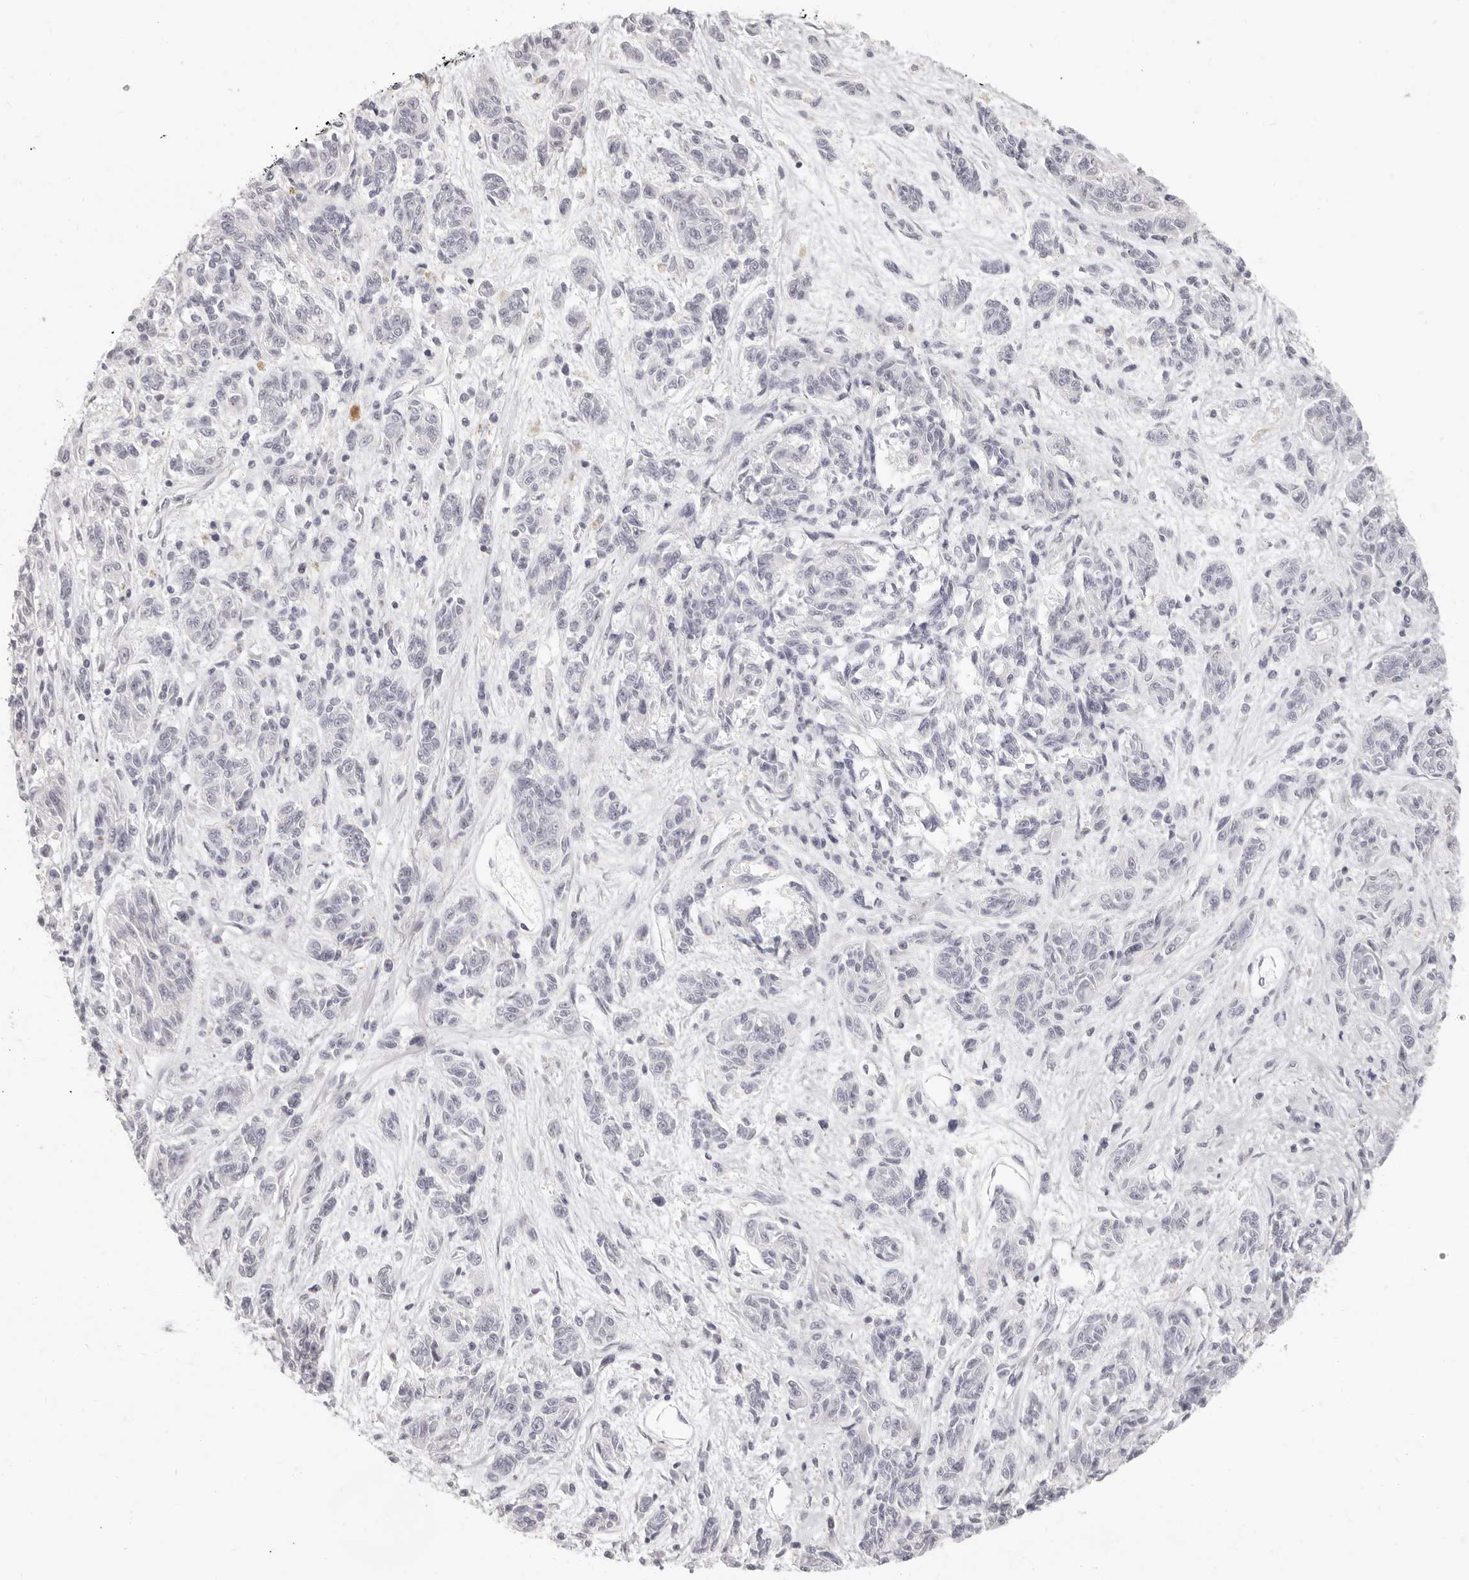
{"staining": {"intensity": "negative", "quantity": "none", "location": "none"}, "tissue": "melanoma", "cell_type": "Tumor cells", "image_type": "cancer", "snomed": [{"axis": "morphology", "description": "Malignant melanoma, NOS"}, {"axis": "topography", "description": "Skin"}], "caption": "A high-resolution micrograph shows immunohistochemistry staining of malignant melanoma, which demonstrates no significant staining in tumor cells.", "gene": "FABP1", "patient": {"sex": "male", "age": 53}}